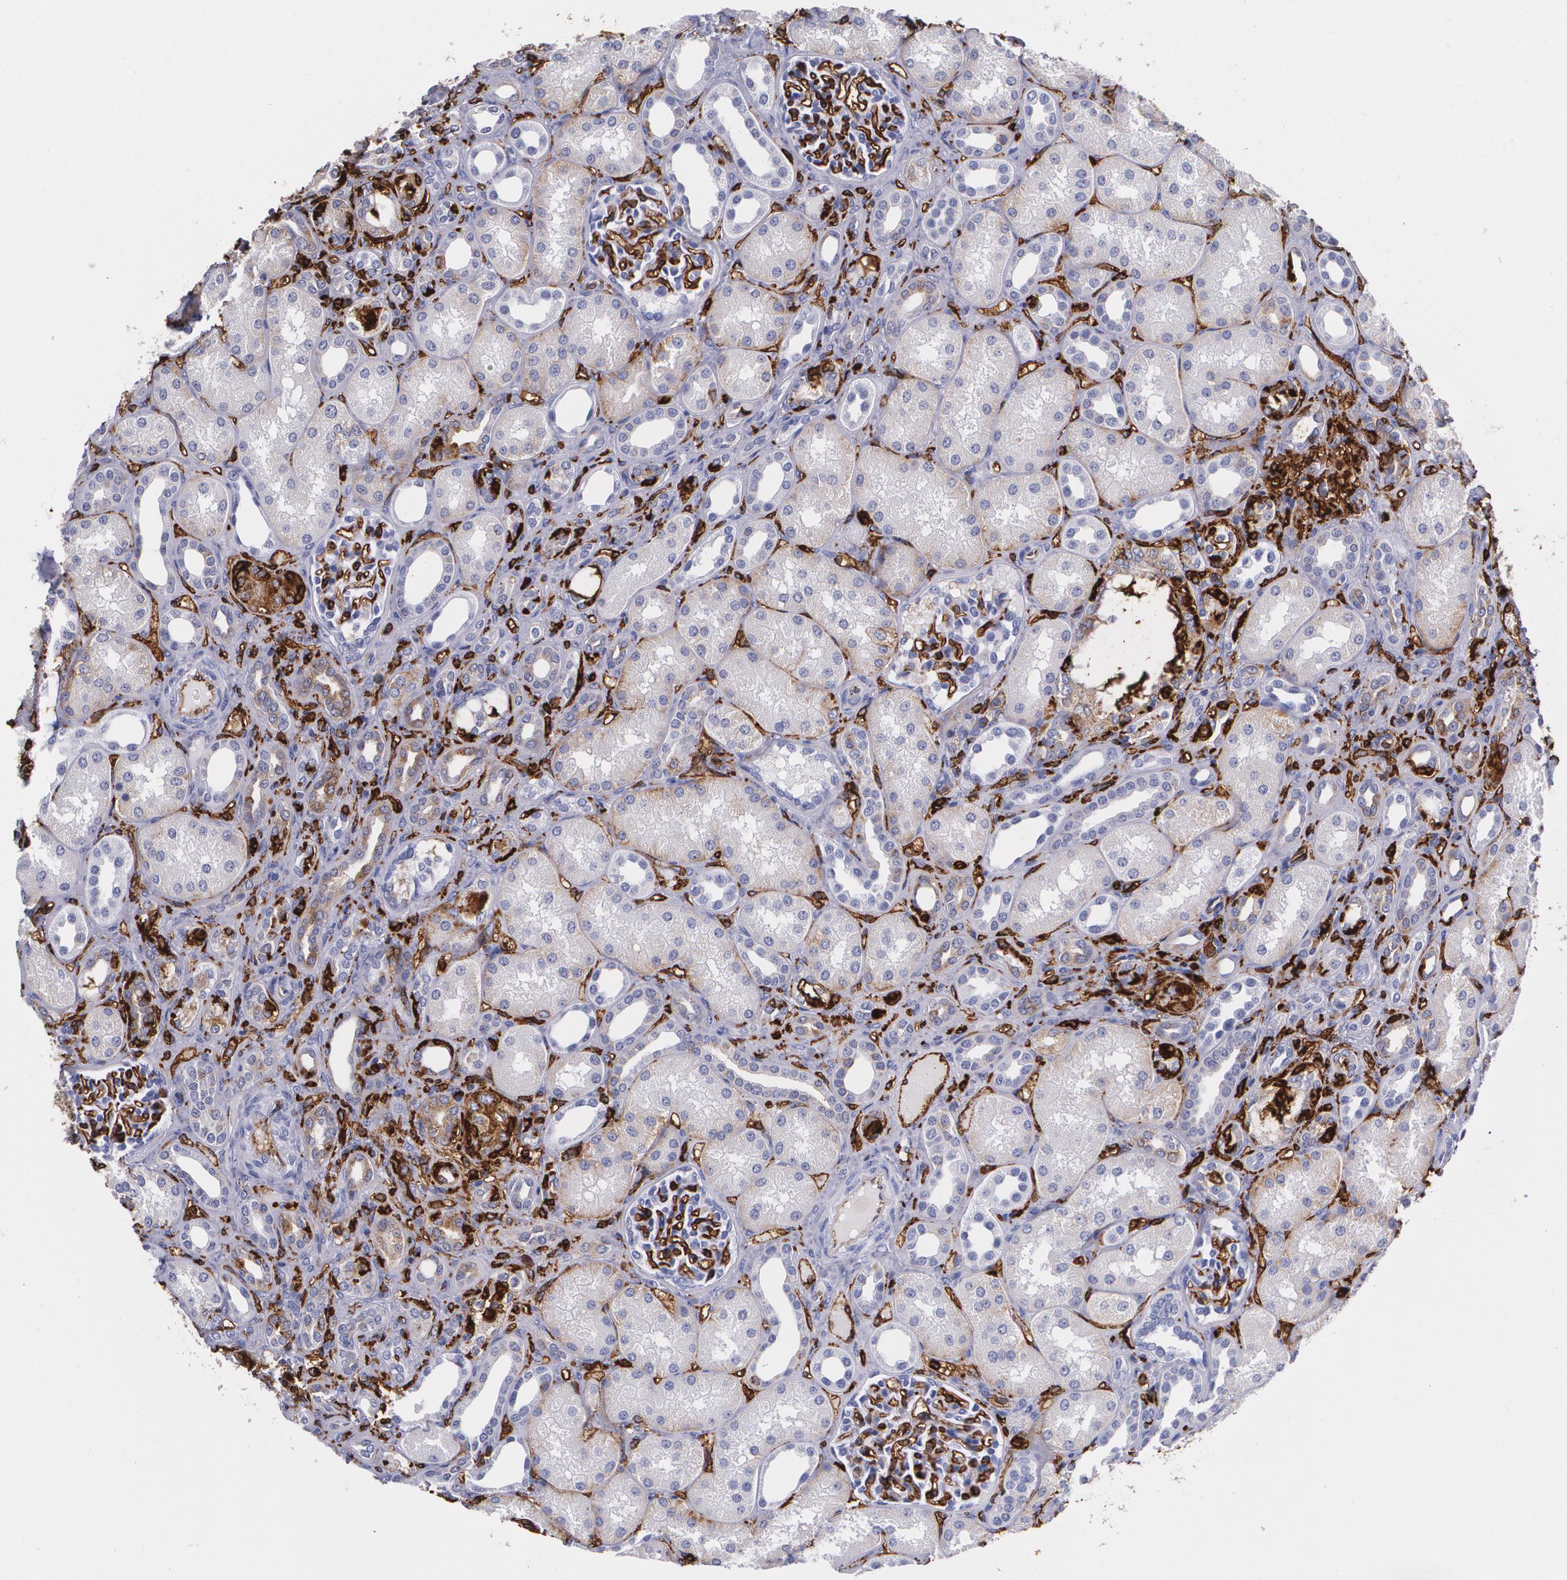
{"staining": {"intensity": "strong", "quantity": "25%-75%", "location": "cytoplasmic/membranous"}, "tissue": "kidney", "cell_type": "Cells in glomeruli", "image_type": "normal", "snomed": [{"axis": "morphology", "description": "Normal tissue, NOS"}, {"axis": "topography", "description": "Kidney"}], "caption": "DAB immunohistochemical staining of normal kidney reveals strong cytoplasmic/membranous protein staining in approximately 25%-75% of cells in glomeruli. (IHC, brightfield microscopy, high magnification).", "gene": "HLA", "patient": {"sex": "male", "age": 7}}